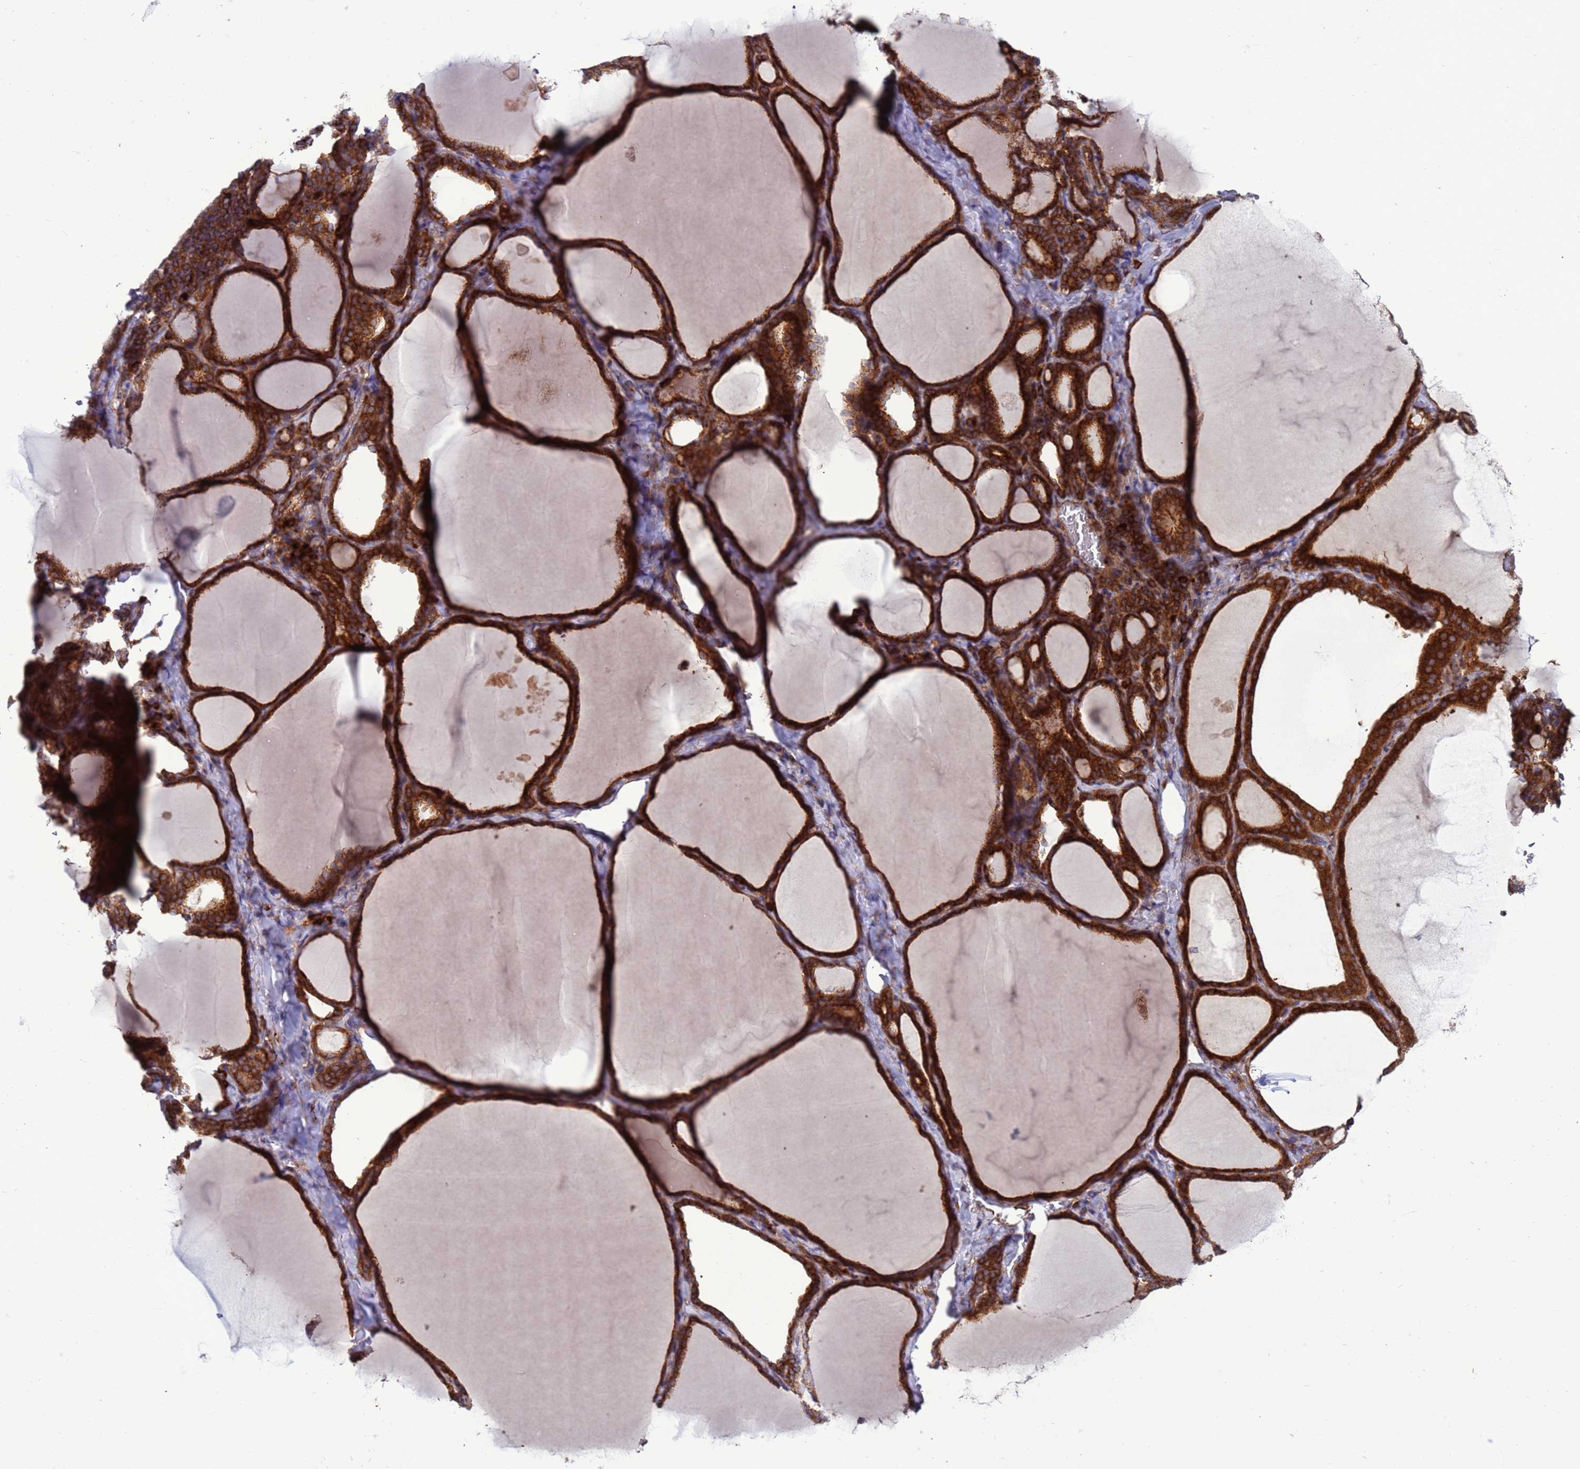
{"staining": {"intensity": "strong", "quantity": ">75%", "location": "cytoplasmic/membranous"}, "tissue": "thyroid gland", "cell_type": "Glandular cells", "image_type": "normal", "snomed": [{"axis": "morphology", "description": "Normal tissue, NOS"}, {"axis": "topography", "description": "Thyroid gland"}], "caption": "This is a histology image of immunohistochemistry (IHC) staining of normal thyroid gland, which shows strong positivity in the cytoplasmic/membranous of glandular cells.", "gene": "ZC3HAV1", "patient": {"sex": "female", "age": 39}}